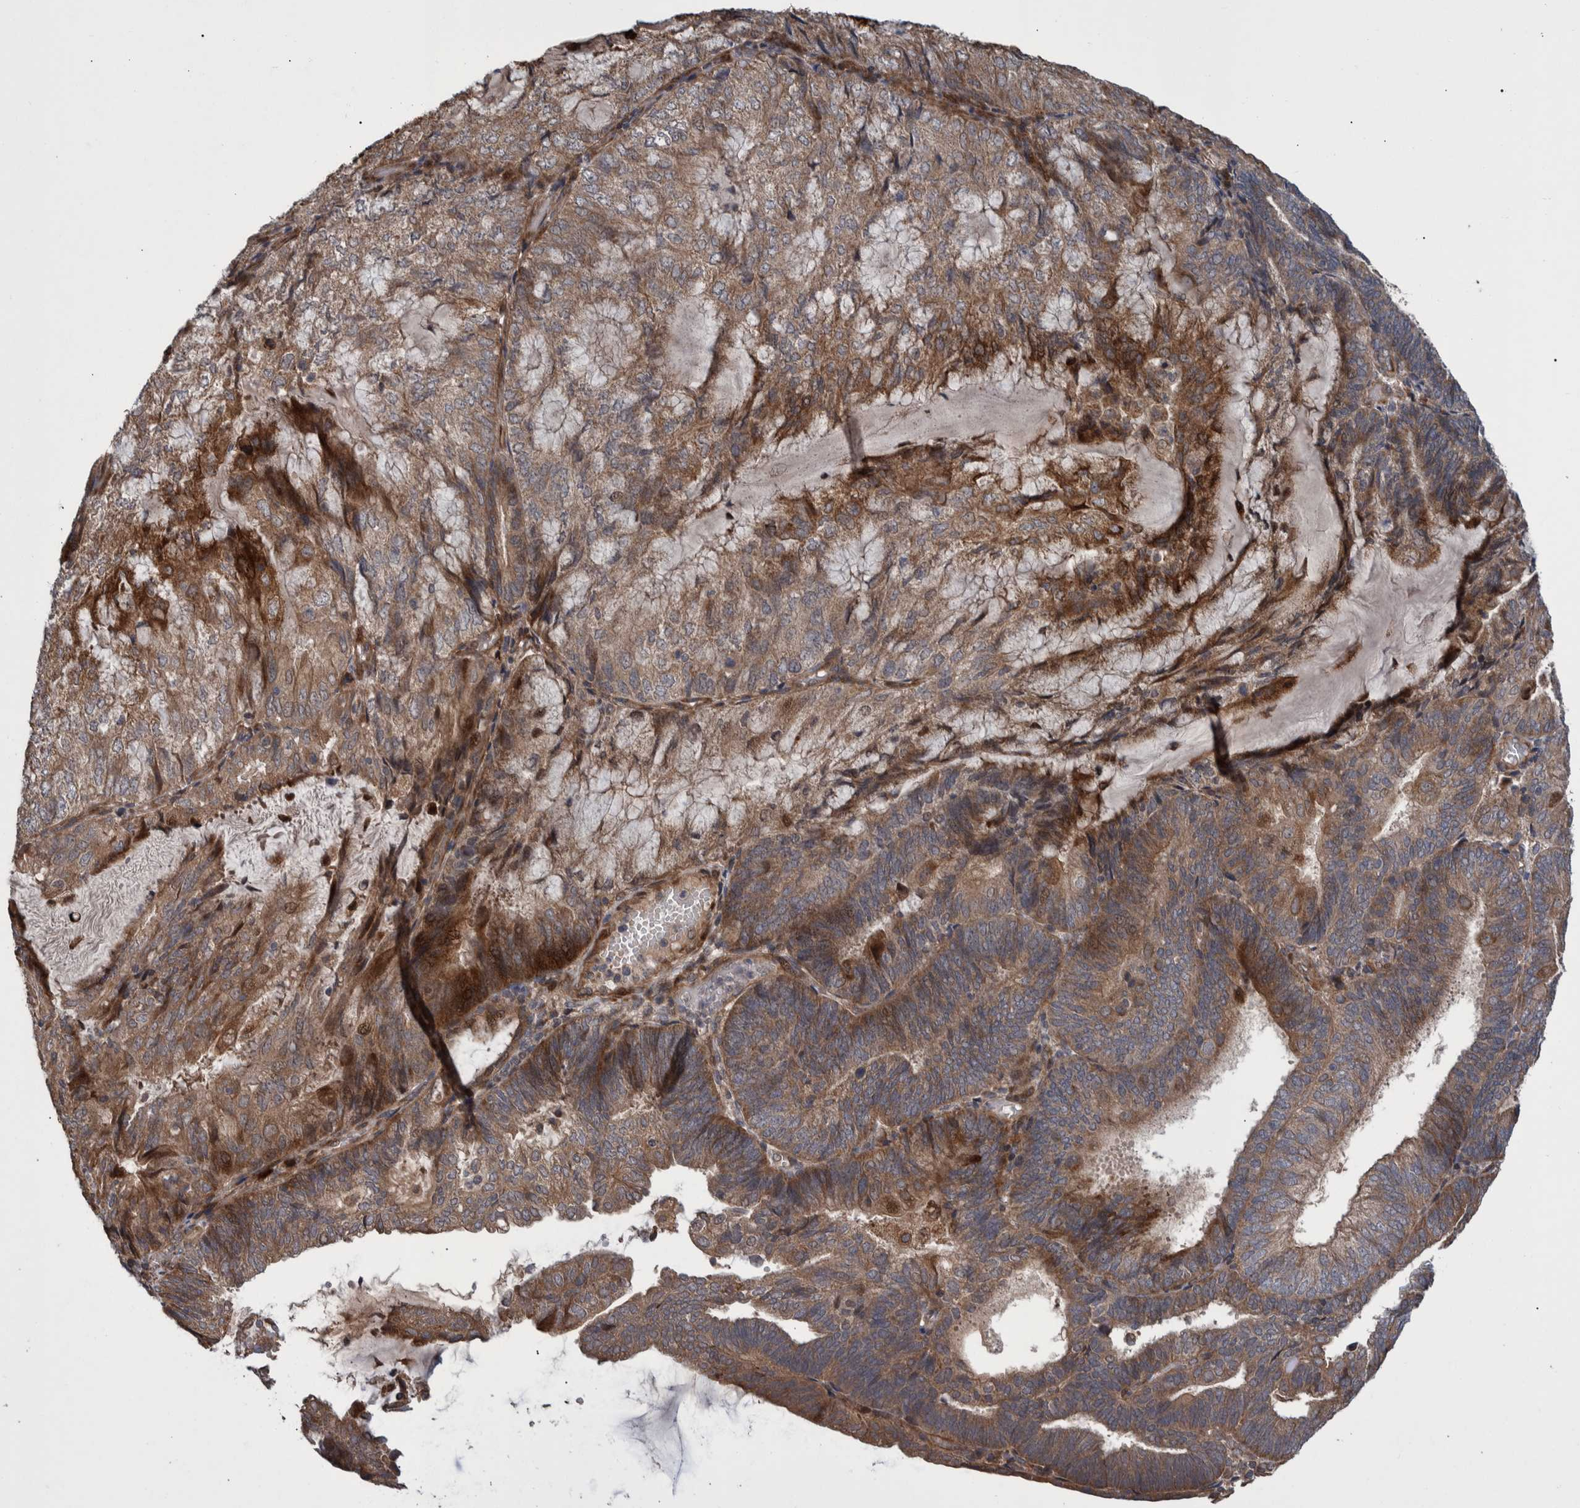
{"staining": {"intensity": "moderate", "quantity": ">75%", "location": "cytoplasmic/membranous,nuclear"}, "tissue": "endometrial cancer", "cell_type": "Tumor cells", "image_type": "cancer", "snomed": [{"axis": "morphology", "description": "Adenocarcinoma, NOS"}, {"axis": "topography", "description": "Endometrium"}], "caption": "High-magnification brightfield microscopy of adenocarcinoma (endometrial) stained with DAB (brown) and counterstained with hematoxylin (blue). tumor cells exhibit moderate cytoplasmic/membranous and nuclear expression is seen in about>75% of cells.", "gene": "B3GNTL1", "patient": {"sex": "female", "age": 81}}